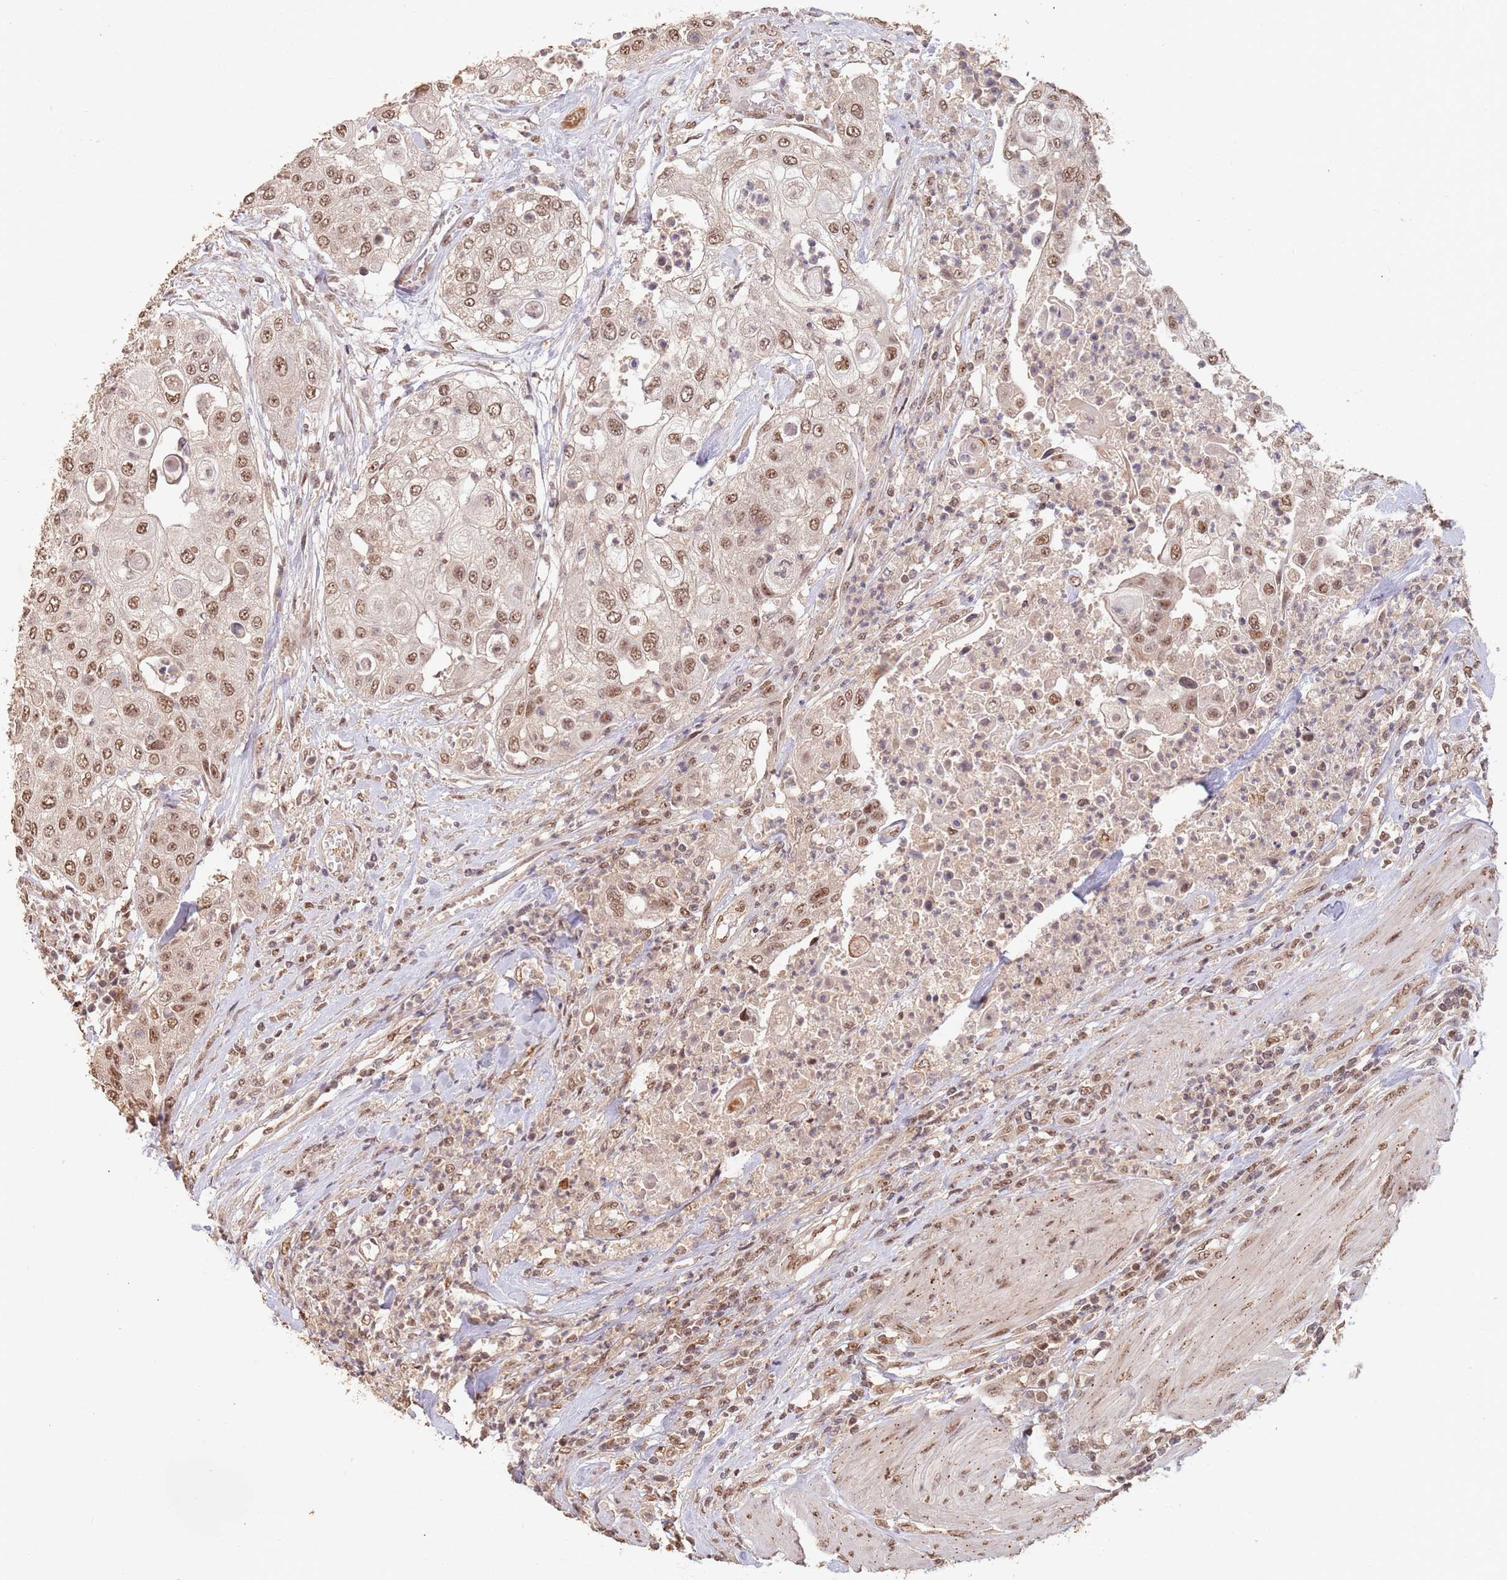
{"staining": {"intensity": "moderate", "quantity": ">75%", "location": "nuclear"}, "tissue": "urothelial cancer", "cell_type": "Tumor cells", "image_type": "cancer", "snomed": [{"axis": "morphology", "description": "Urothelial carcinoma, High grade"}, {"axis": "topography", "description": "Urinary bladder"}], "caption": "Moderate nuclear protein expression is seen in approximately >75% of tumor cells in urothelial carcinoma (high-grade).", "gene": "RFXANK", "patient": {"sex": "female", "age": 79}}